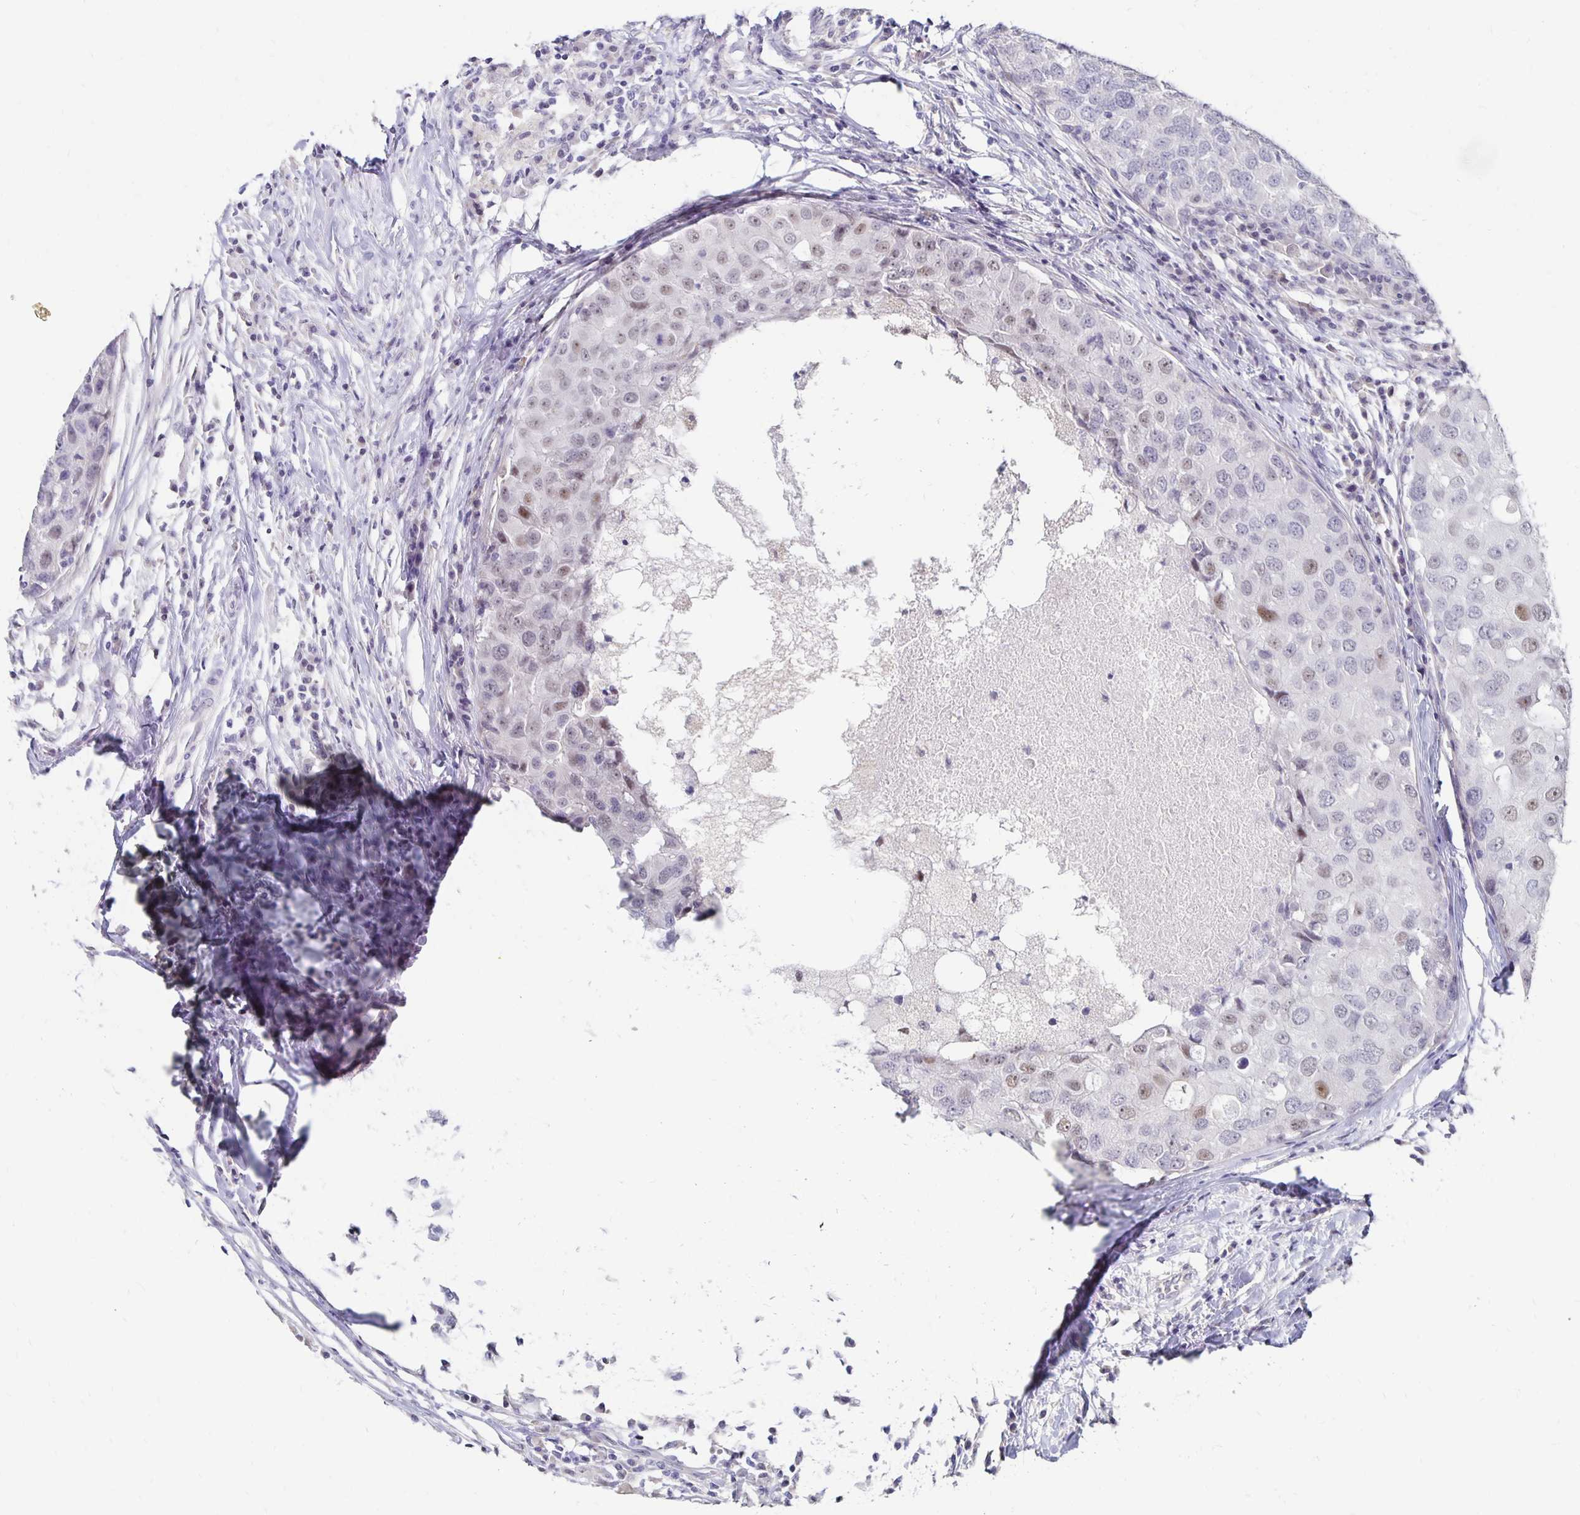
{"staining": {"intensity": "weak", "quantity": "<25%", "location": "nuclear"}, "tissue": "breast cancer", "cell_type": "Tumor cells", "image_type": "cancer", "snomed": [{"axis": "morphology", "description": "Duct carcinoma"}, {"axis": "topography", "description": "Breast"}], "caption": "A histopathology image of breast cancer stained for a protein displays no brown staining in tumor cells.", "gene": "ATOSB", "patient": {"sex": "female", "age": 27}}